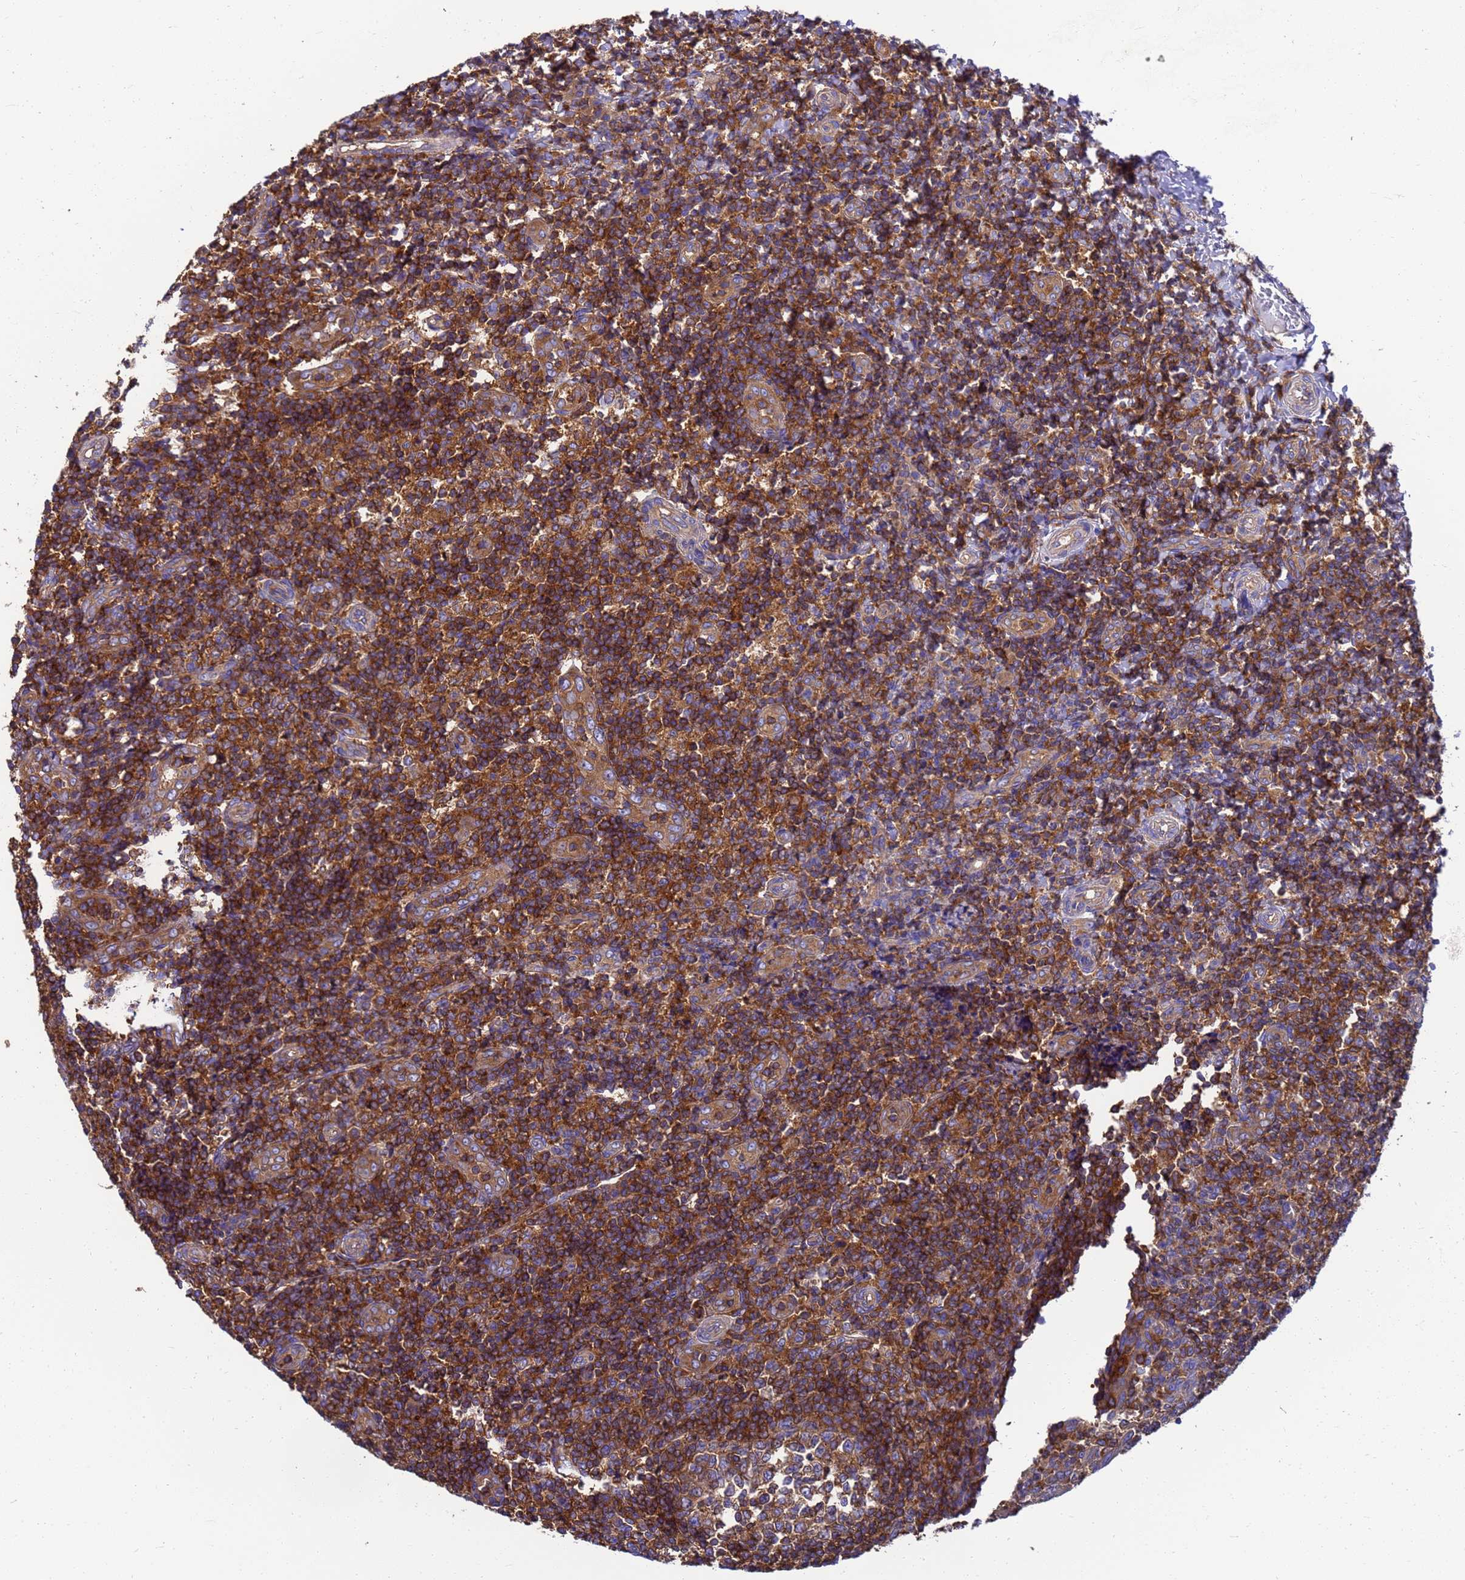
{"staining": {"intensity": "moderate", "quantity": "25%-75%", "location": "cytoplasmic/membranous"}, "tissue": "tonsil", "cell_type": "Germinal center cells", "image_type": "normal", "snomed": [{"axis": "morphology", "description": "Normal tissue, NOS"}, {"axis": "topography", "description": "Tonsil"}], "caption": "A high-resolution micrograph shows IHC staining of normal tonsil, which exhibits moderate cytoplasmic/membranous staining in about 25%-75% of germinal center cells.", "gene": "ZNF235", "patient": {"sex": "female", "age": 19}}